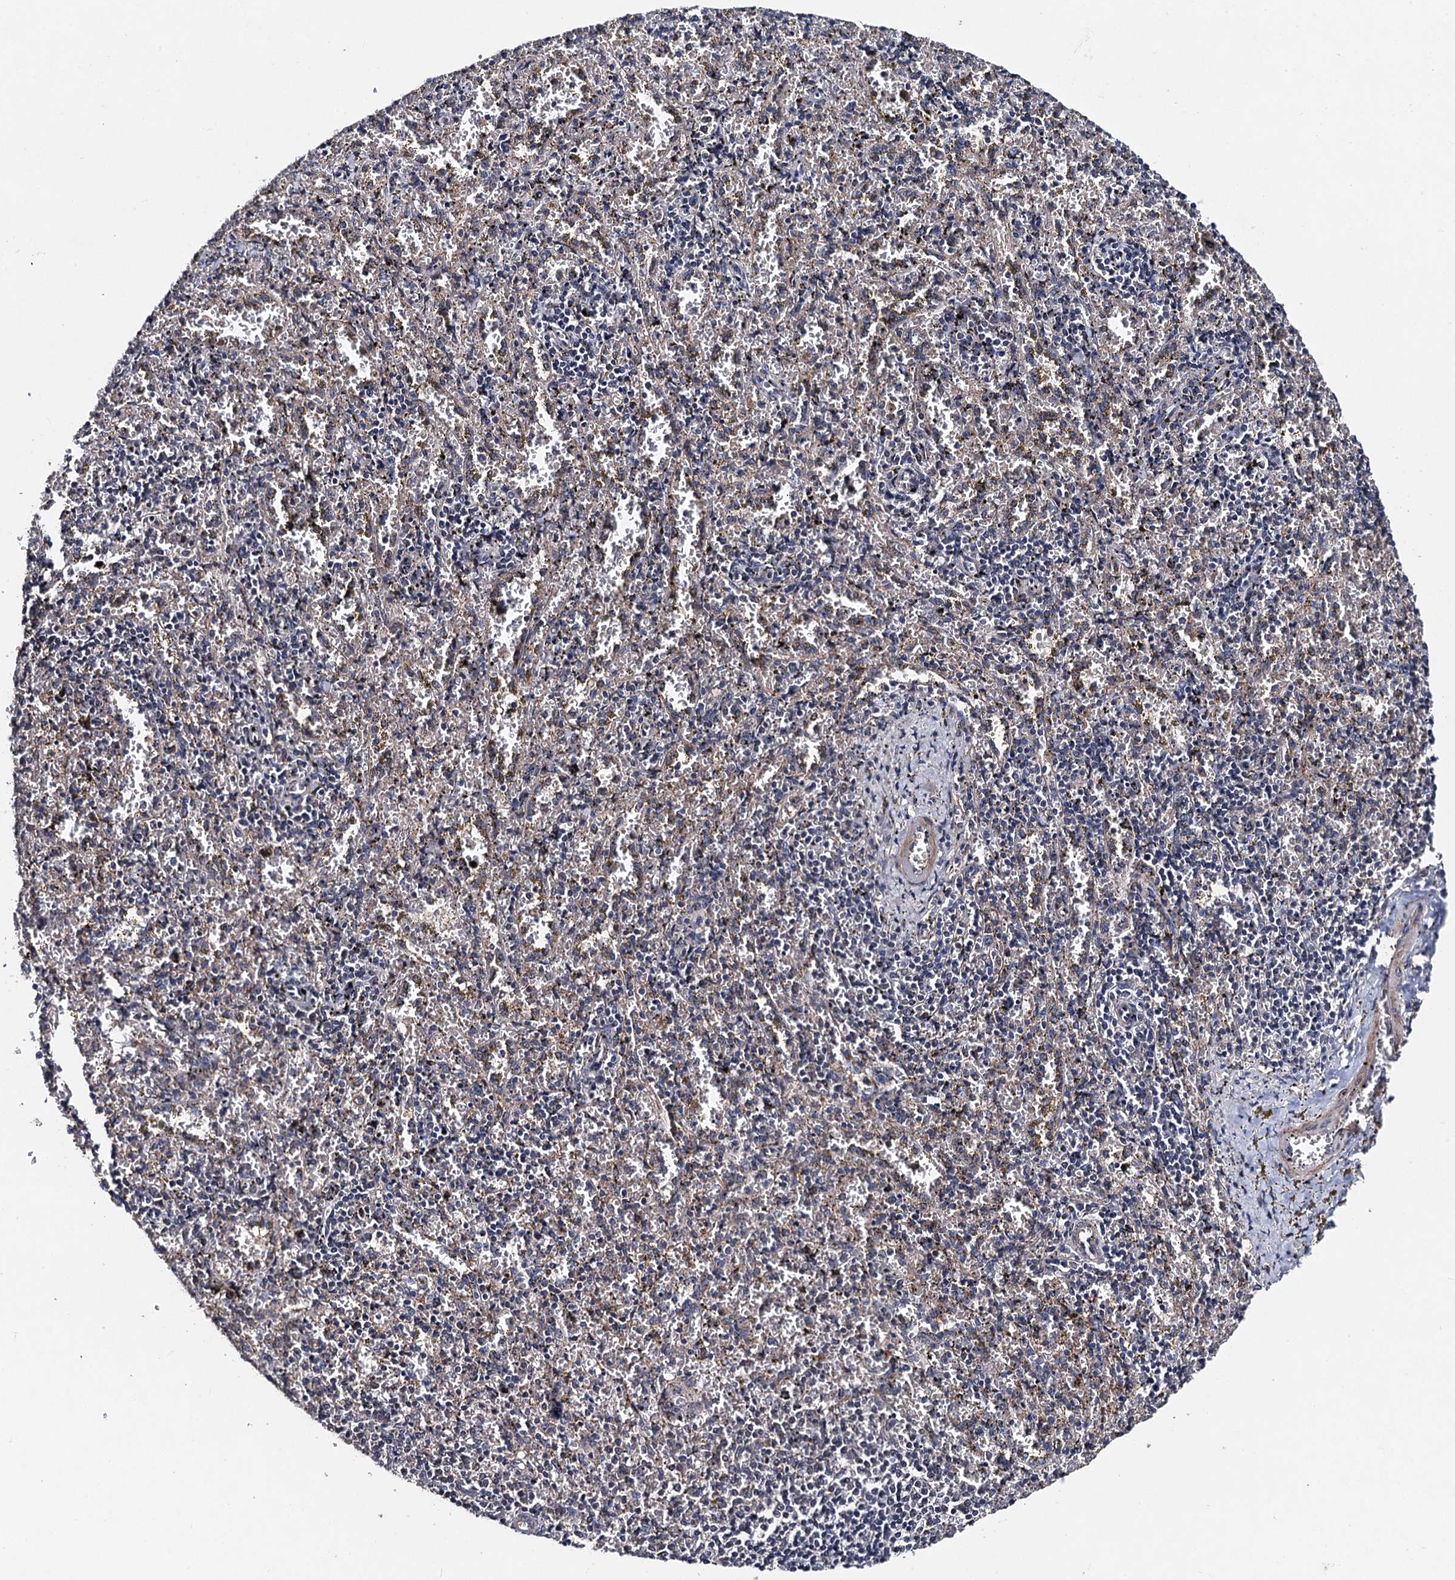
{"staining": {"intensity": "negative", "quantity": "none", "location": "none"}, "tissue": "spleen", "cell_type": "Cells in red pulp", "image_type": "normal", "snomed": [{"axis": "morphology", "description": "Normal tissue, NOS"}, {"axis": "topography", "description": "Spleen"}], "caption": "The image exhibits no staining of cells in red pulp in normal spleen. (Immunohistochemistry (ihc), brightfield microscopy, high magnification).", "gene": "PPTC7", "patient": {"sex": "male", "age": 11}}